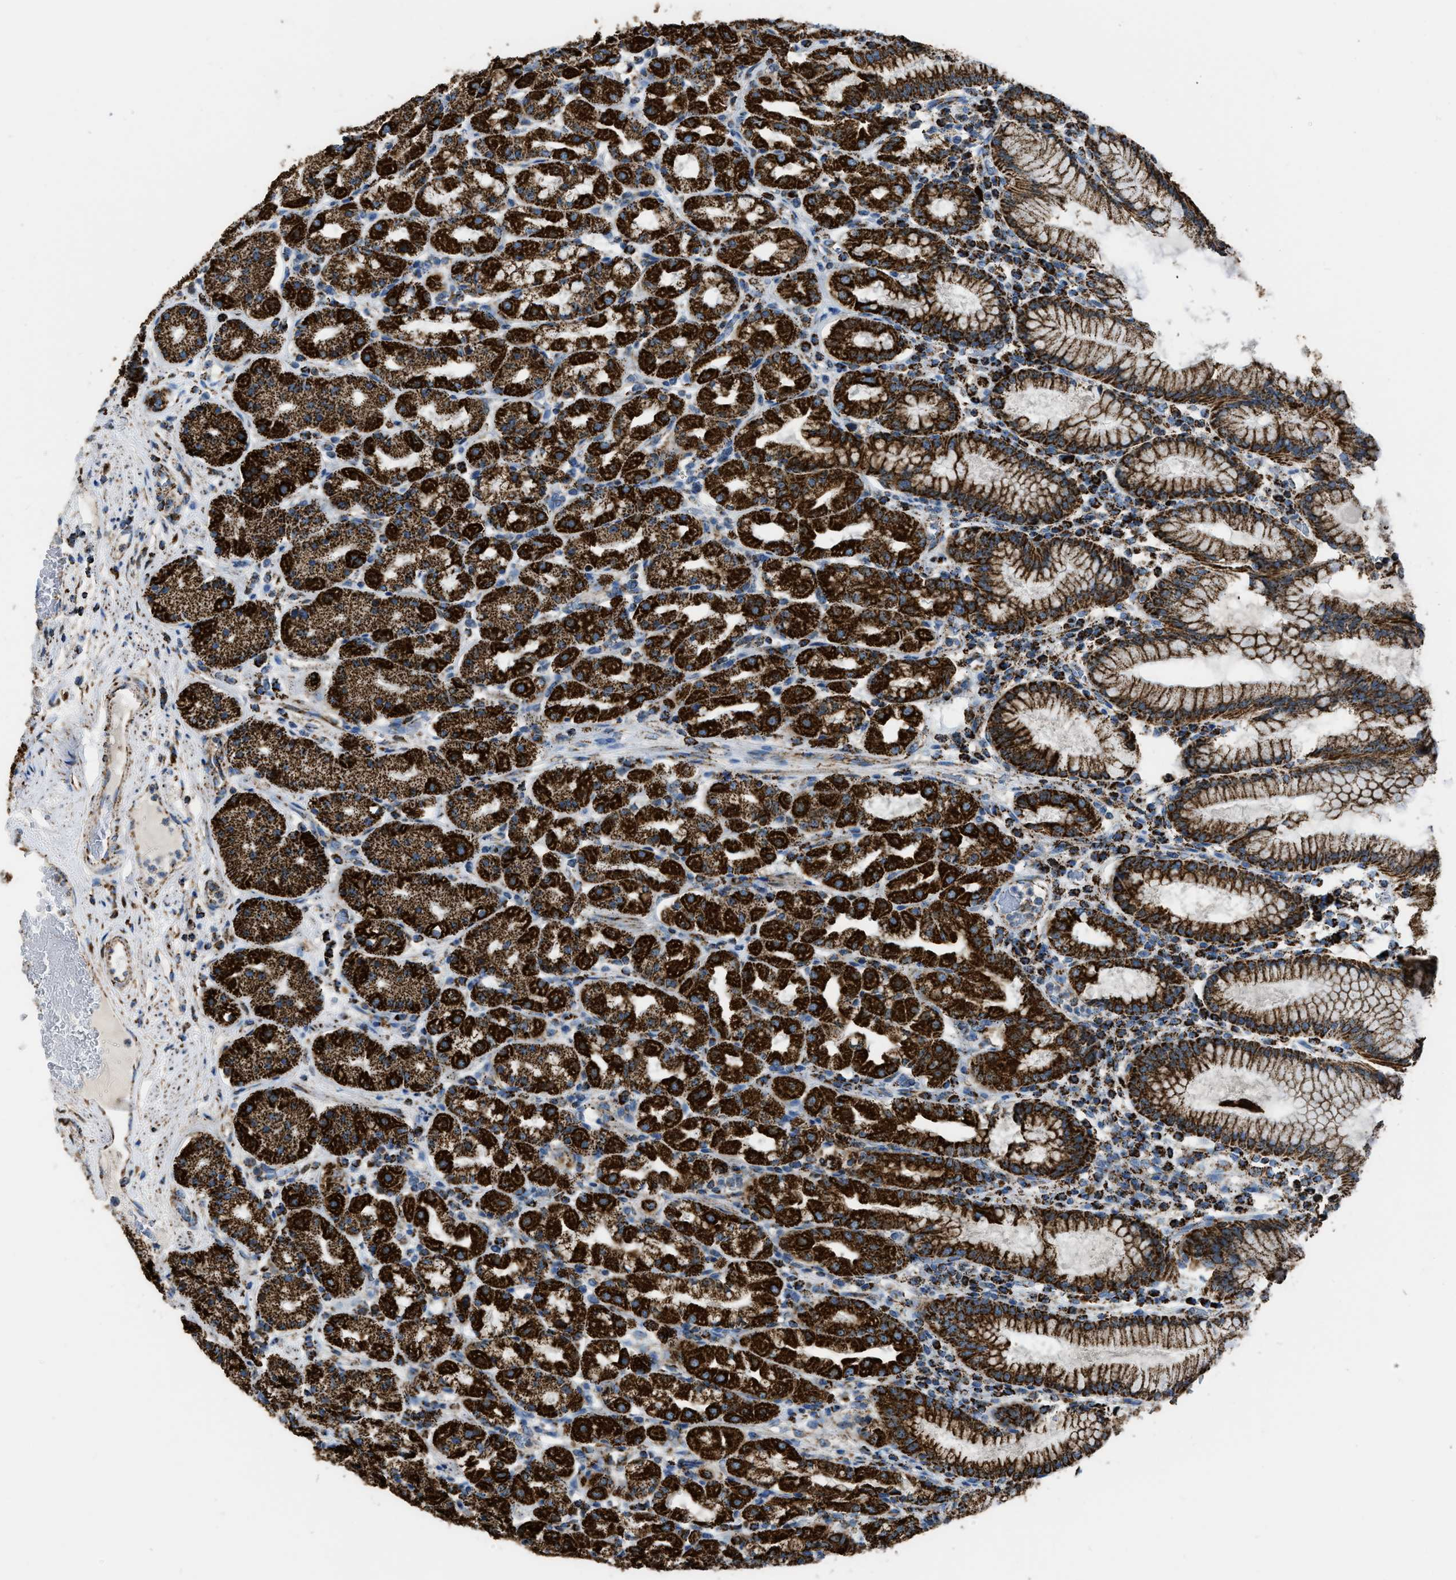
{"staining": {"intensity": "strong", "quantity": ">75%", "location": "cytoplasmic/membranous"}, "tissue": "stomach", "cell_type": "Glandular cells", "image_type": "normal", "snomed": [{"axis": "morphology", "description": "Normal tissue, NOS"}, {"axis": "topography", "description": "Stomach"}, {"axis": "topography", "description": "Stomach, lower"}], "caption": "The immunohistochemical stain highlights strong cytoplasmic/membranous positivity in glandular cells of unremarkable stomach. (Stains: DAB (3,3'-diaminobenzidine) in brown, nuclei in blue, Microscopy: brightfield microscopy at high magnification).", "gene": "ETFB", "patient": {"sex": "female", "age": 56}}